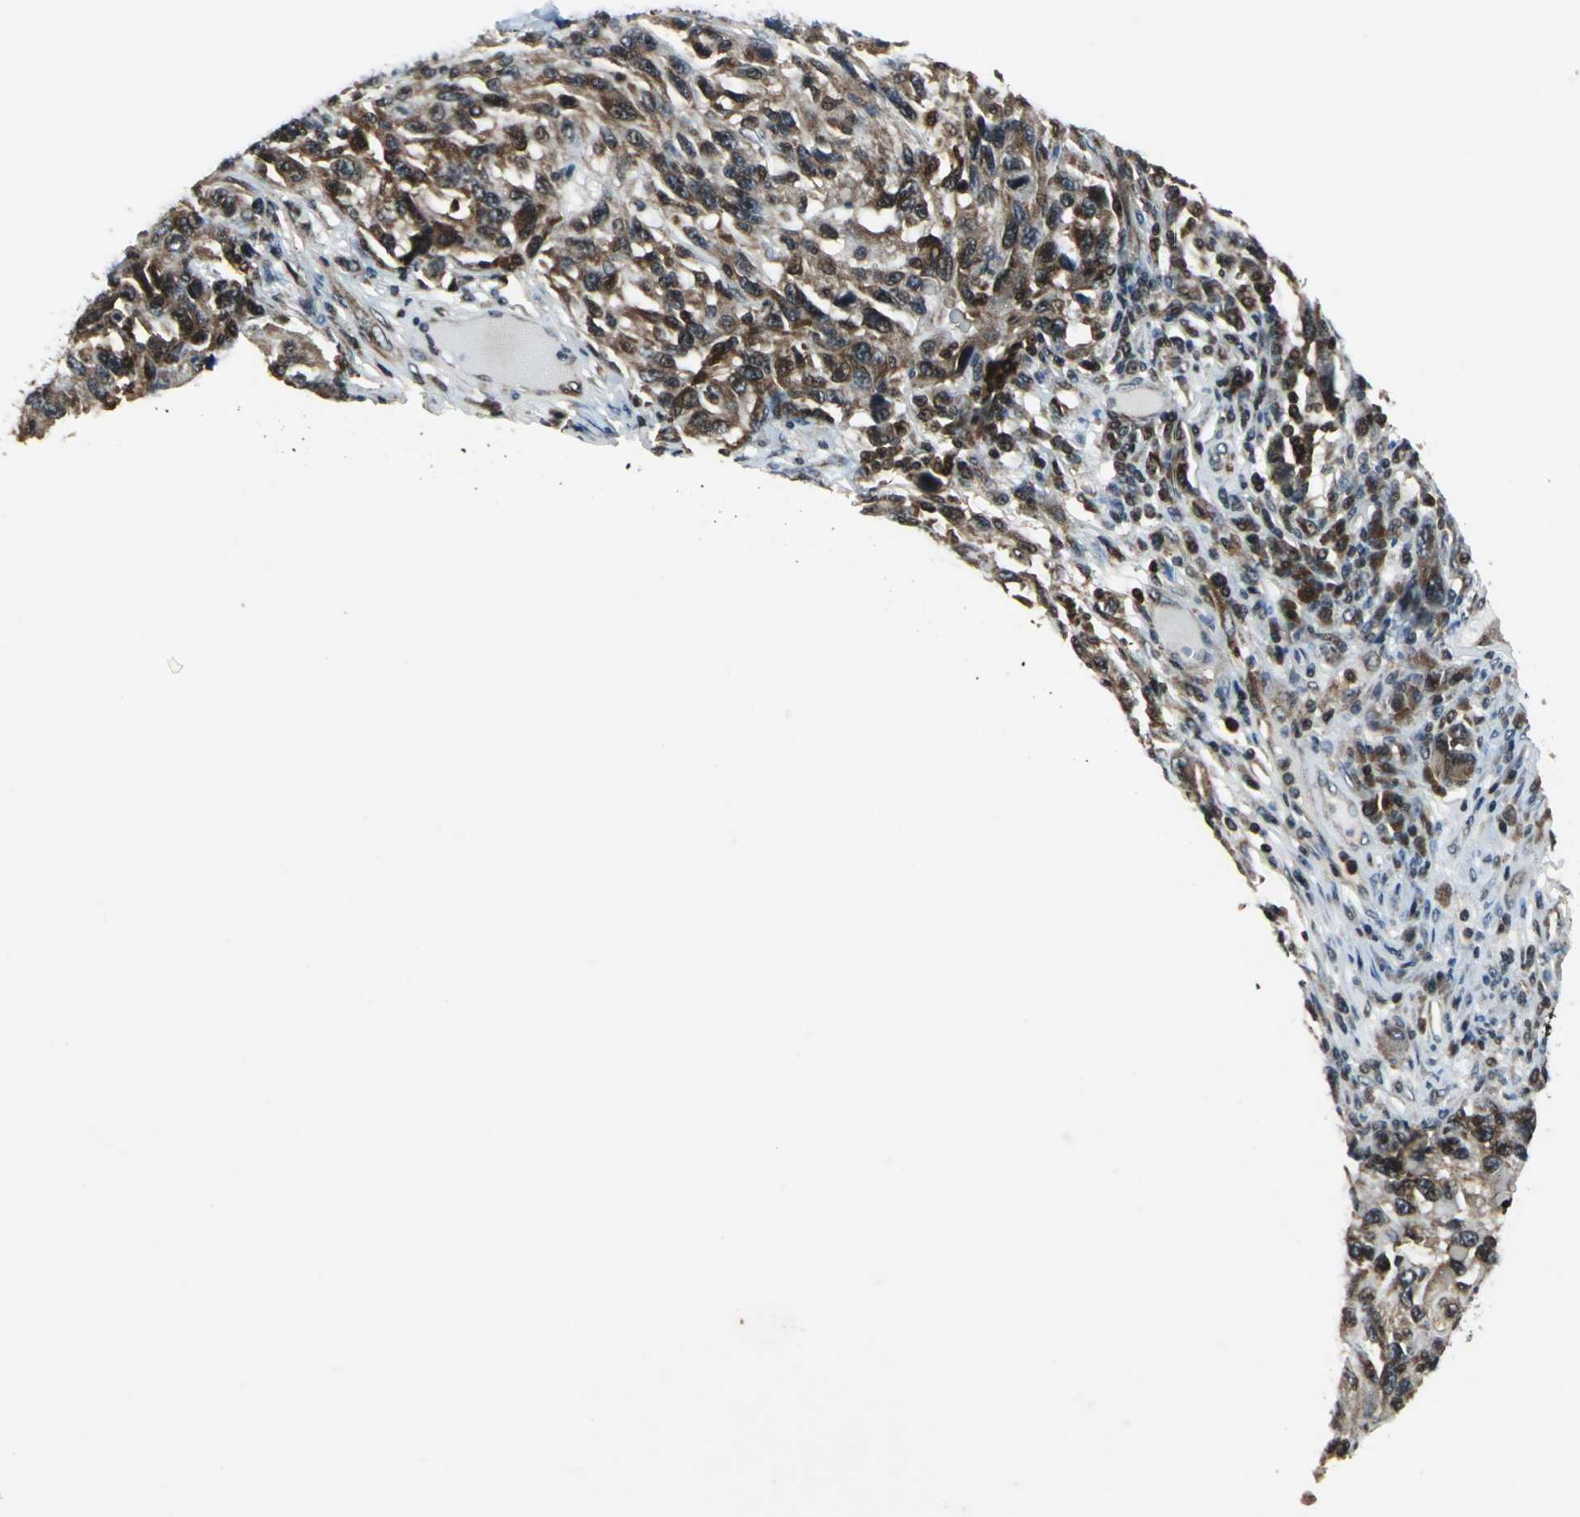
{"staining": {"intensity": "moderate", "quantity": ">75%", "location": "cytoplasmic/membranous,nuclear"}, "tissue": "melanoma", "cell_type": "Tumor cells", "image_type": "cancer", "snomed": [{"axis": "morphology", "description": "Malignant melanoma, NOS"}, {"axis": "topography", "description": "Skin"}], "caption": "The histopathology image reveals a brown stain indicating the presence of a protein in the cytoplasmic/membranous and nuclear of tumor cells in malignant melanoma. (DAB (3,3'-diaminobenzidine) IHC, brown staining for protein, blue staining for nuclei).", "gene": "AATF", "patient": {"sex": "male", "age": 53}}